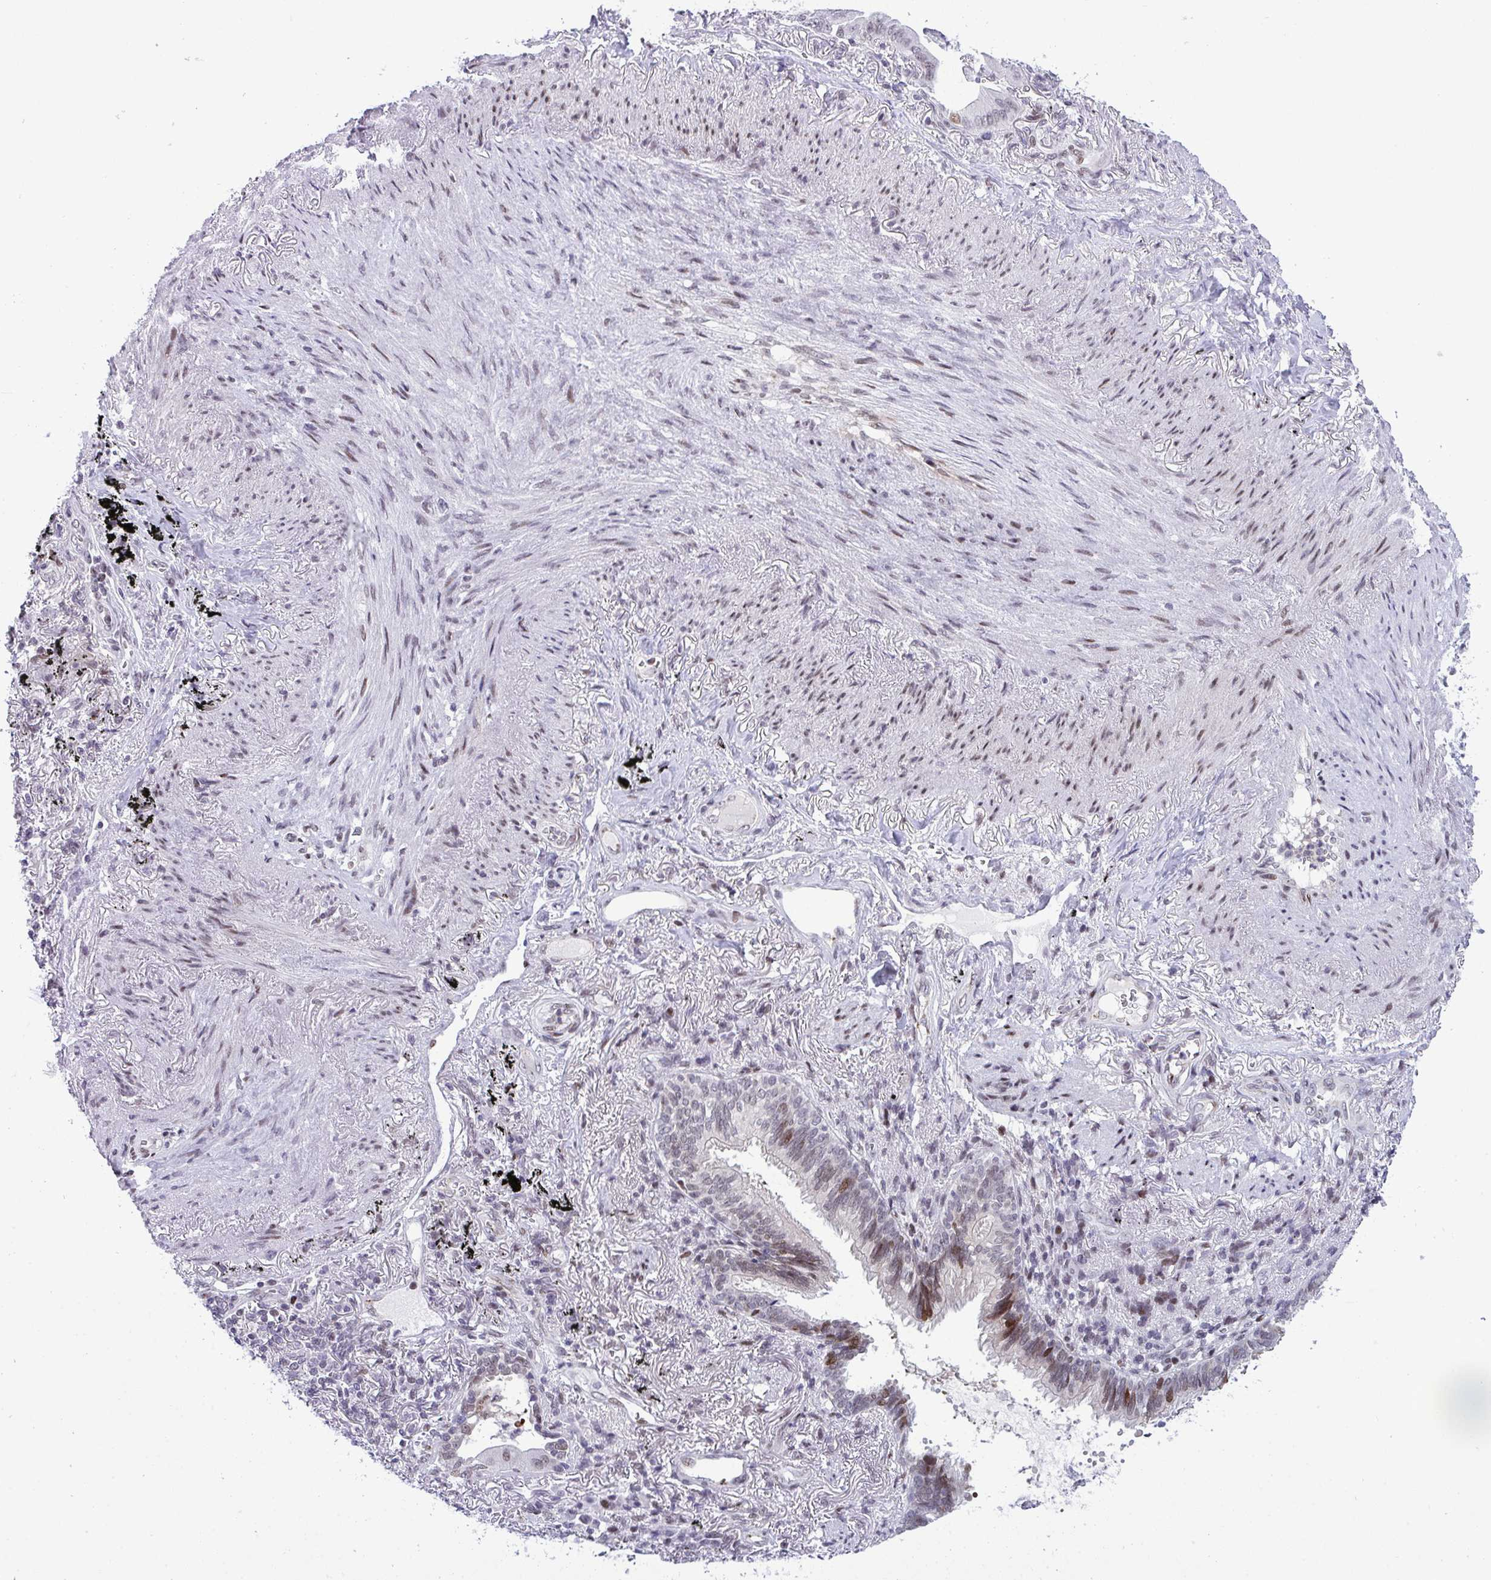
{"staining": {"intensity": "moderate", "quantity": "<25%", "location": "nuclear"}, "tissue": "lung cancer", "cell_type": "Tumor cells", "image_type": "cancer", "snomed": [{"axis": "morphology", "description": "Adenocarcinoma, NOS"}, {"axis": "topography", "description": "Lung"}], "caption": "This image shows lung cancer (adenocarcinoma) stained with immunohistochemistry to label a protein in brown. The nuclear of tumor cells show moderate positivity for the protein. Nuclei are counter-stained blue.", "gene": "ZFHX3", "patient": {"sex": "male", "age": 77}}